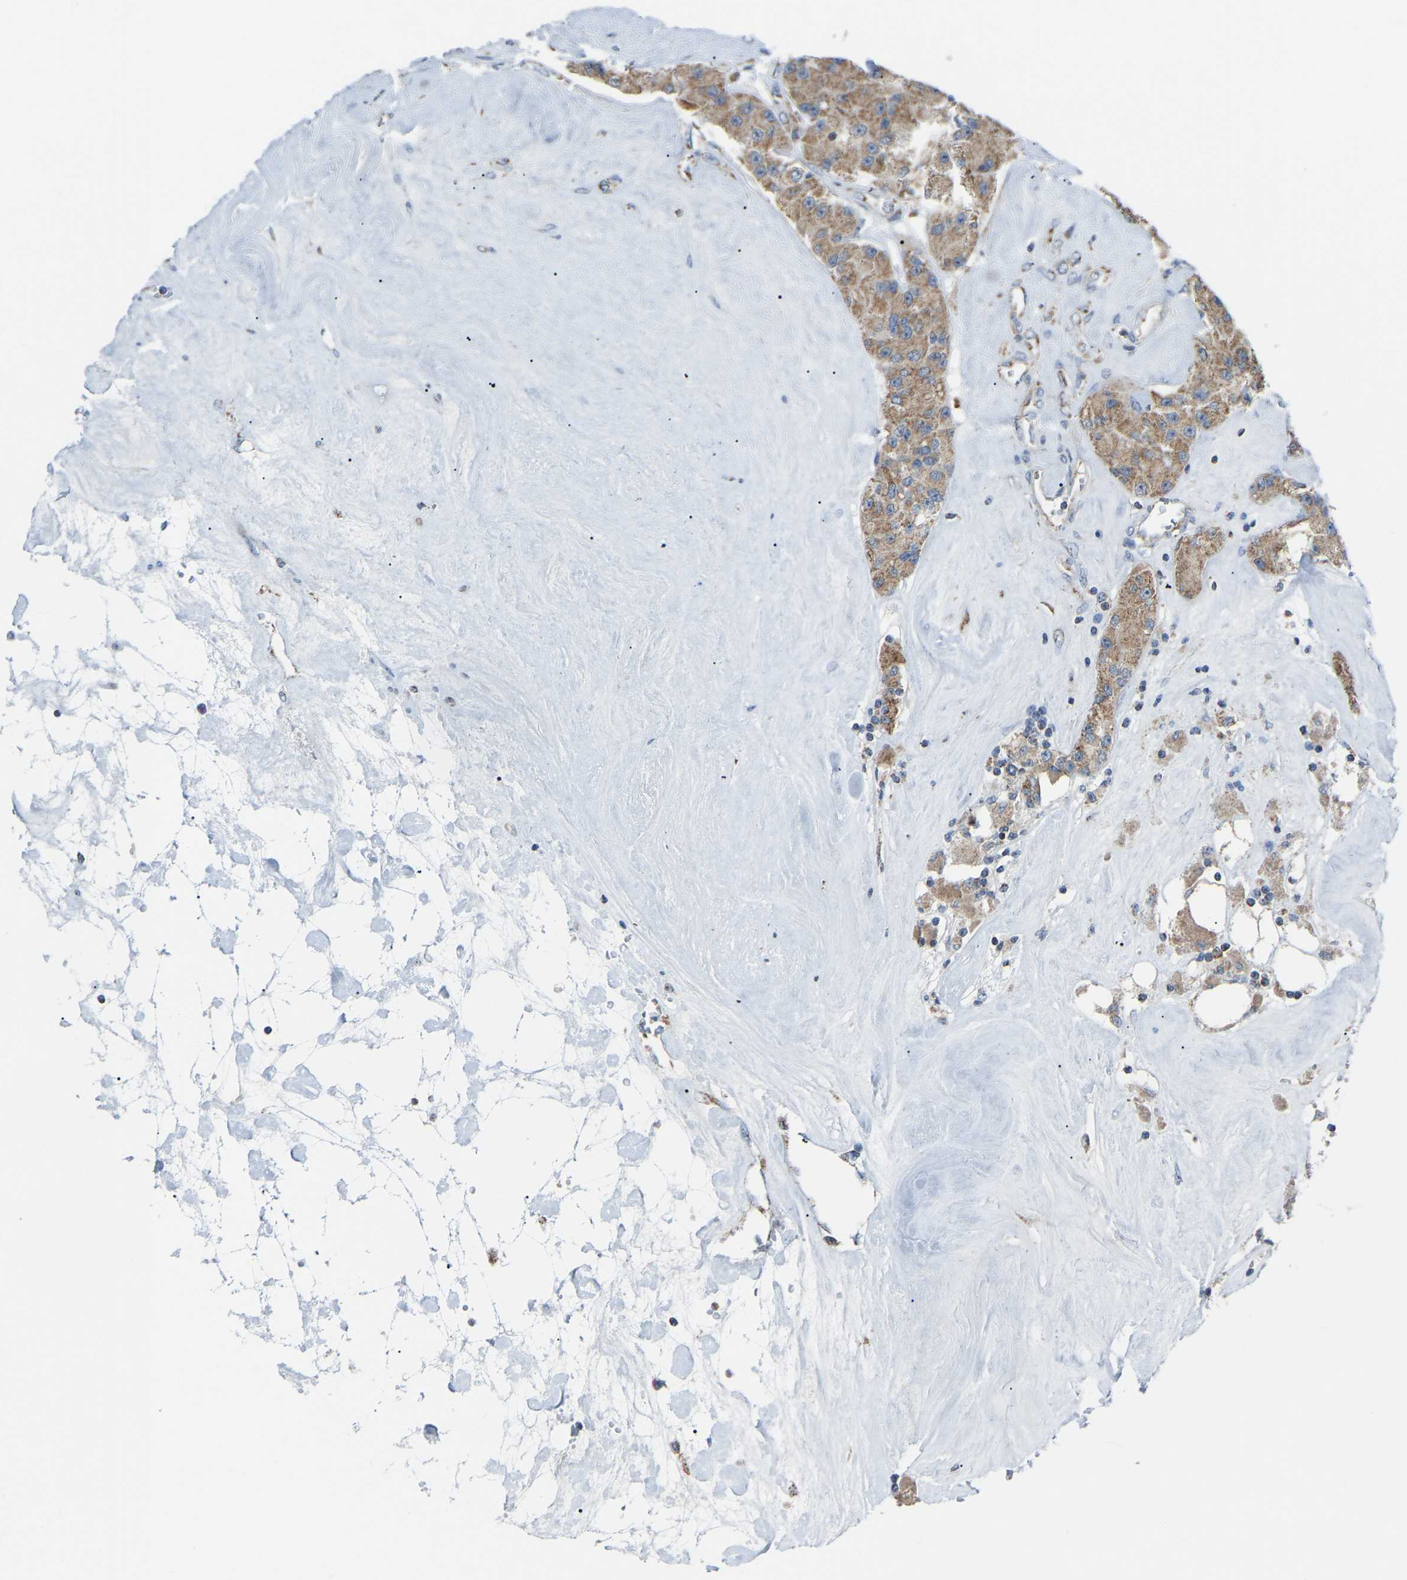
{"staining": {"intensity": "moderate", "quantity": ">75%", "location": "cytoplasmic/membranous"}, "tissue": "carcinoid", "cell_type": "Tumor cells", "image_type": "cancer", "snomed": [{"axis": "morphology", "description": "Carcinoid, malignant, NOS"}, {"axis": "topography", "description": "Pancreas"}], "caption": "Immunohistochemical staining of human carcinoid exhibits moderate cytoplasmic/membranous protein positivity in approximately >75% of tumor cells. (Brightfield microscopy of DAB IHC at high magnification).", "gene": "CANT1", "patient": {"sex": "male", "age": 41}}